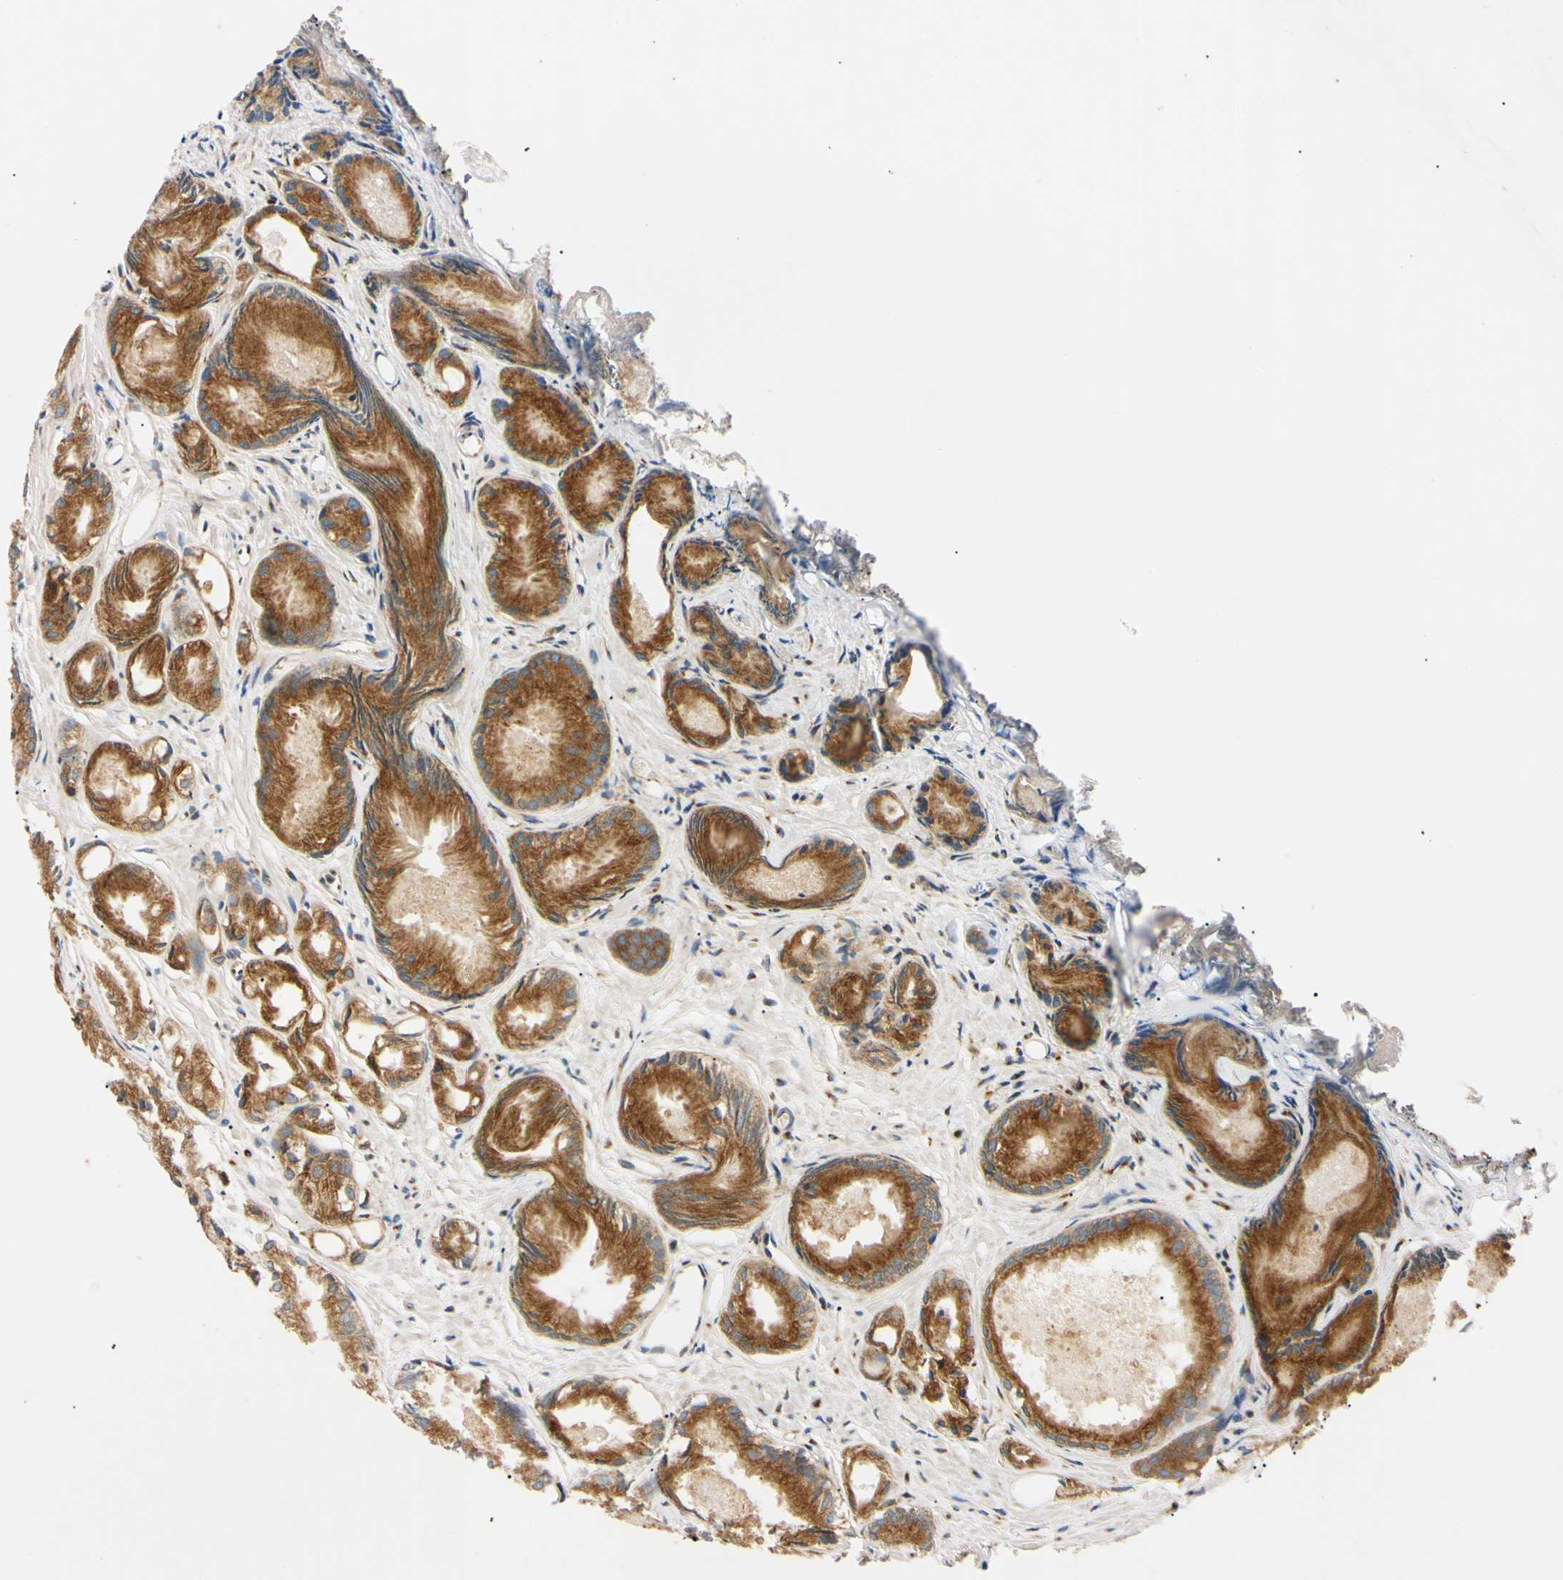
{"staining": {"intensity": "moderate", "quantity": ">75%", "location": "cytoplasmic/membranous"}, "tissue": "prostate cancer", "cell_type": "Tumor cells", "image_type": "cancer", "snomed": [{"axis": "morphology", "description": "Adenocarcinoma, Low grade"}, {"axis": "topography", "description": "Prostate"}], "caption": "Adenocarcinoma (low-grade) (prostate) tissue shows moderate cytoplasmic/membranous staining in about >75% of tumor cells, visualized by immunohistochemistry. The protein of interest is shown in brown color, while the nuclei are stained blue.", "gene": "IER3IP1", "patient": {"sex": "male", "age": 72}}